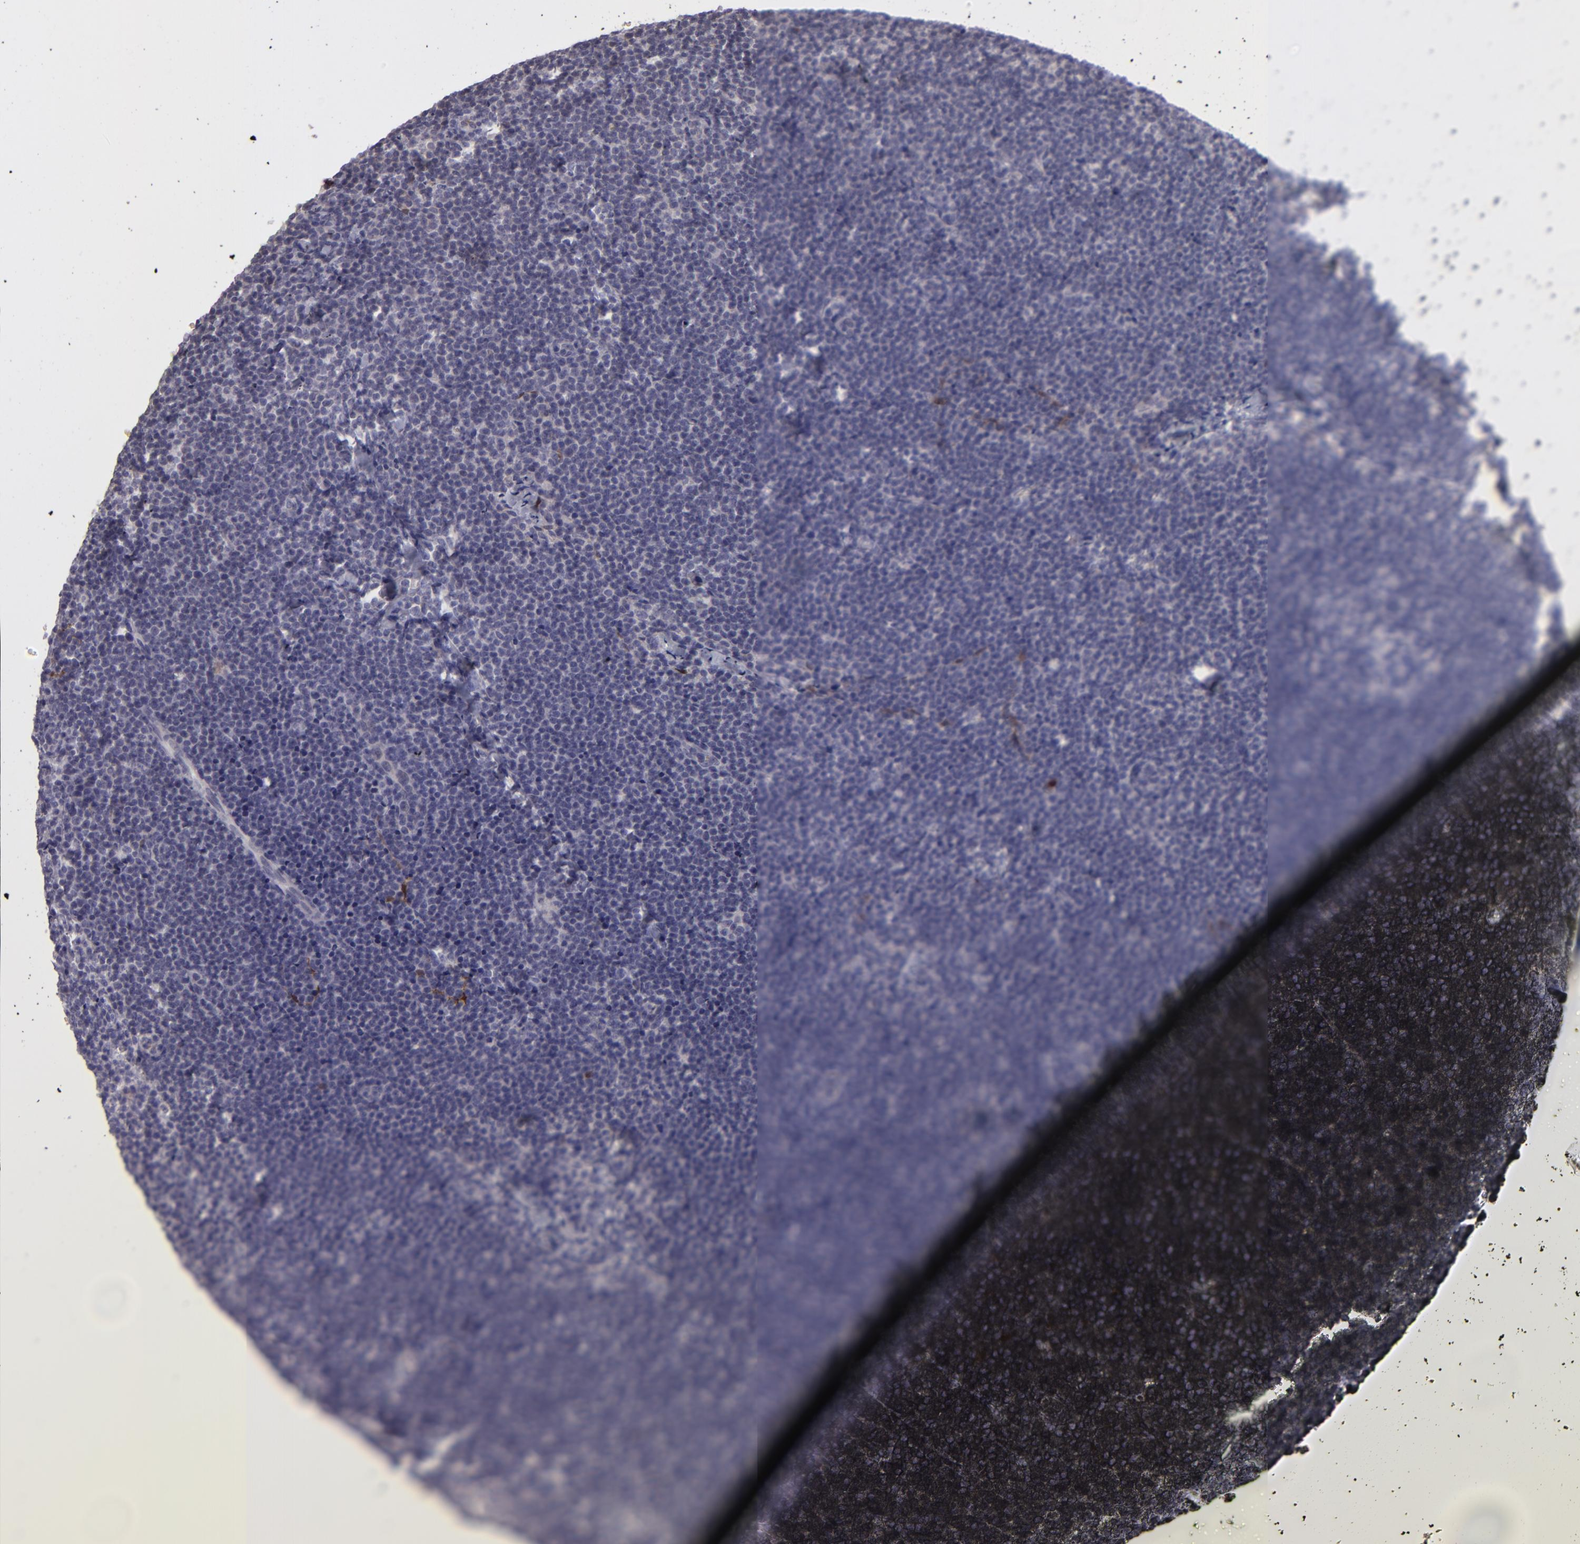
{"staining": {"intensity": "negative", "quantity": "none", "location": "none"}, "tissue": "lymphoma", "cell_type": "Tumor cells", "image_type": "cancer", "snomed": [{"axis": "morphology", "description": "Malignant lymphoma, non-Hodgkin's type, High grade"}, {"axis": "topography", "description": "Lymph node"}], "caption": "Human lymphoma stained for a protein using immunohistochemistry (IHC) shows no staining in tumor cells.", "gene": "SNCB", "patient": {"sex": "female", "age": 58}}